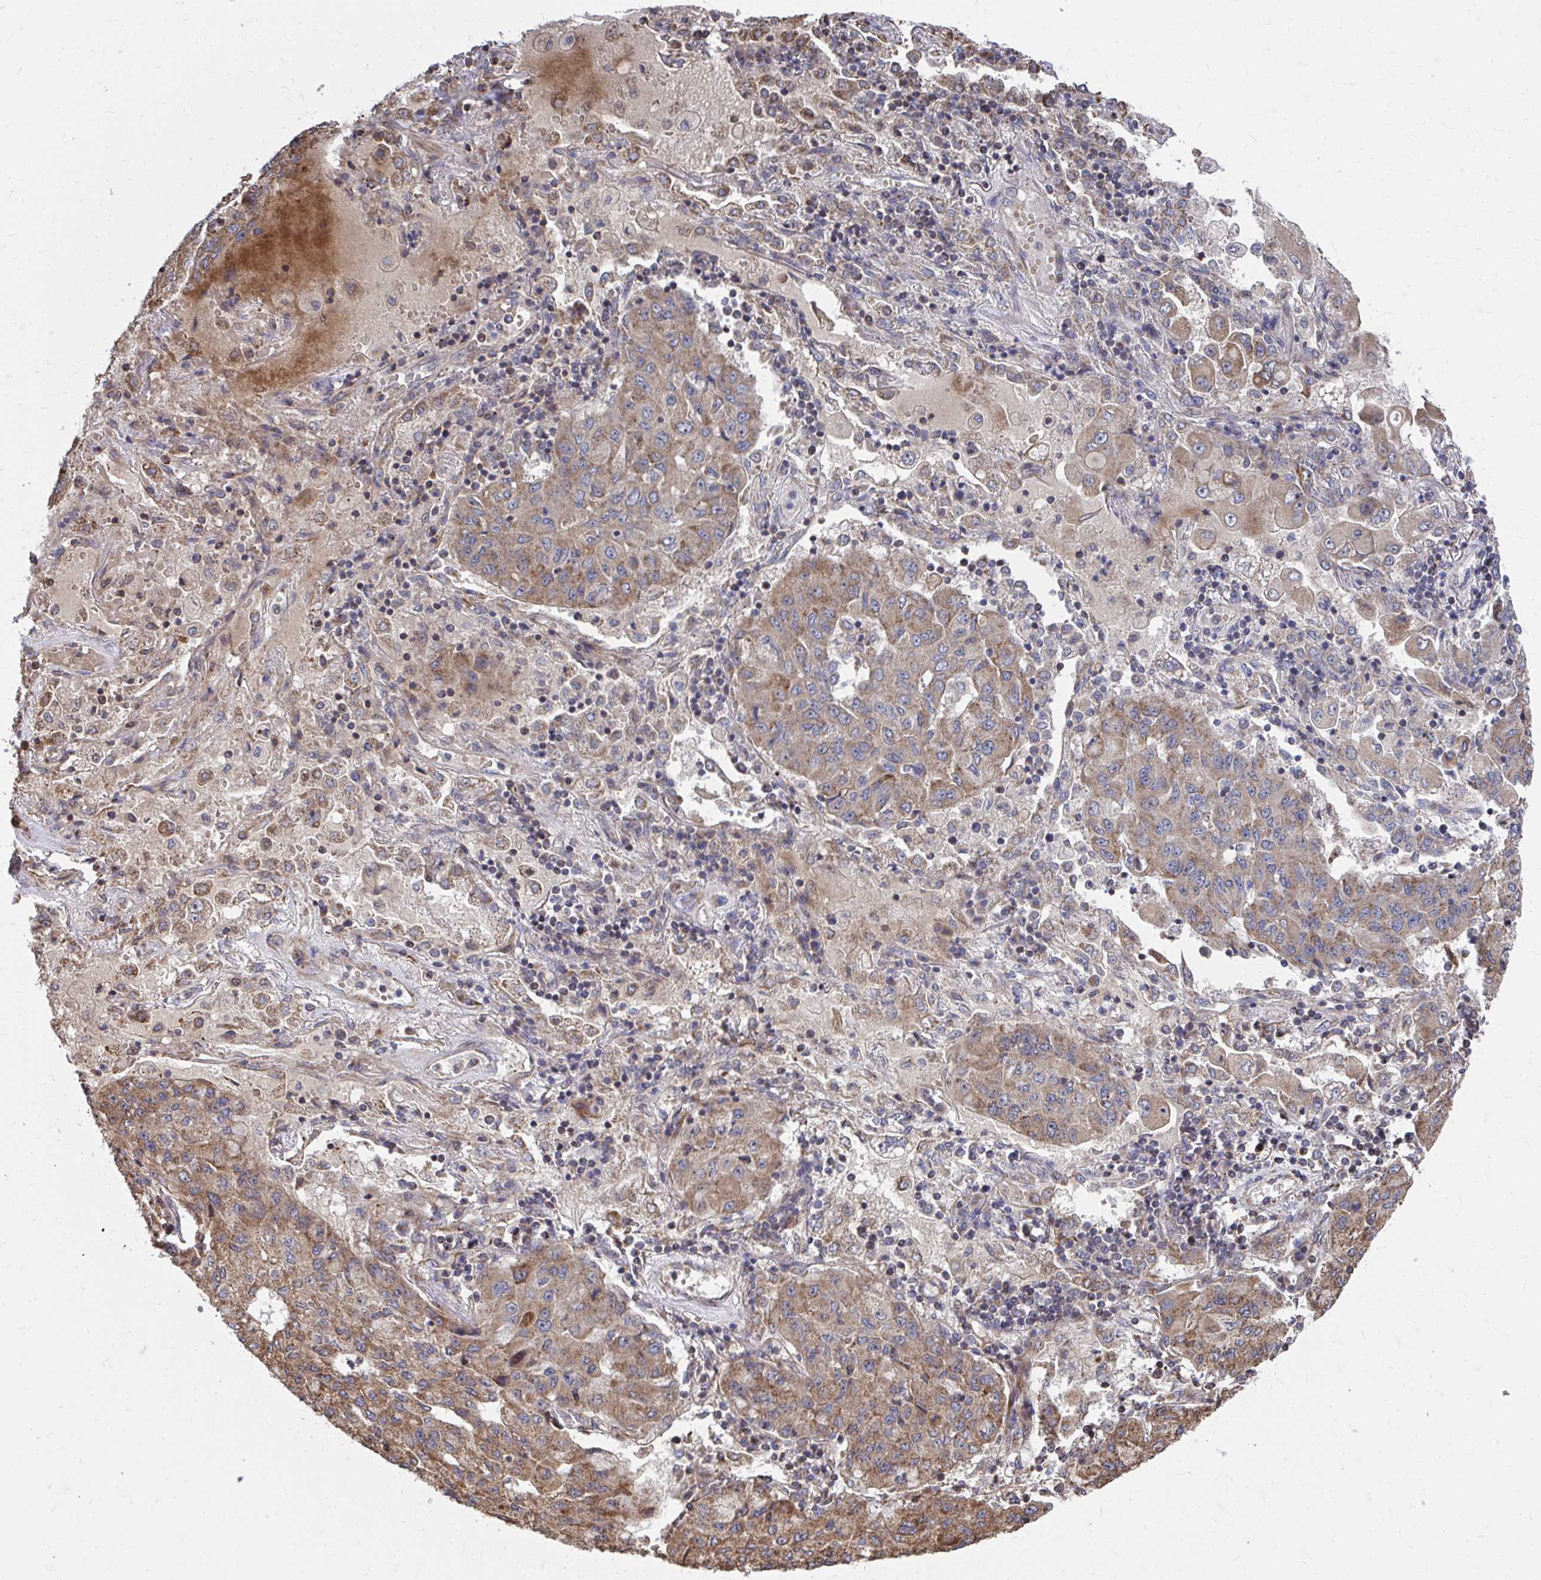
{"staining": {"intensity": "moderate", "quantity": ">75%", "location": "cytoplasmic/membranous"}, "tissue": "lung cancer", "cell_type": "Tumor cells", "image_type": "cancer", "snomed": [{"axis": "morphology", "description": "Squamous cell carcinoma, NOS"}, {"axis": "topography", "description": "Lung"}], "caption": "Immunohistochemical staining of squamous cell carcinoma (lung) exhibits medium levels of moderate cytoplasmic/membranous protein staining in approximately >75% of tumor cells.", "gene": "FAM89A", "patient": {"sex": "male", "age": 74}}